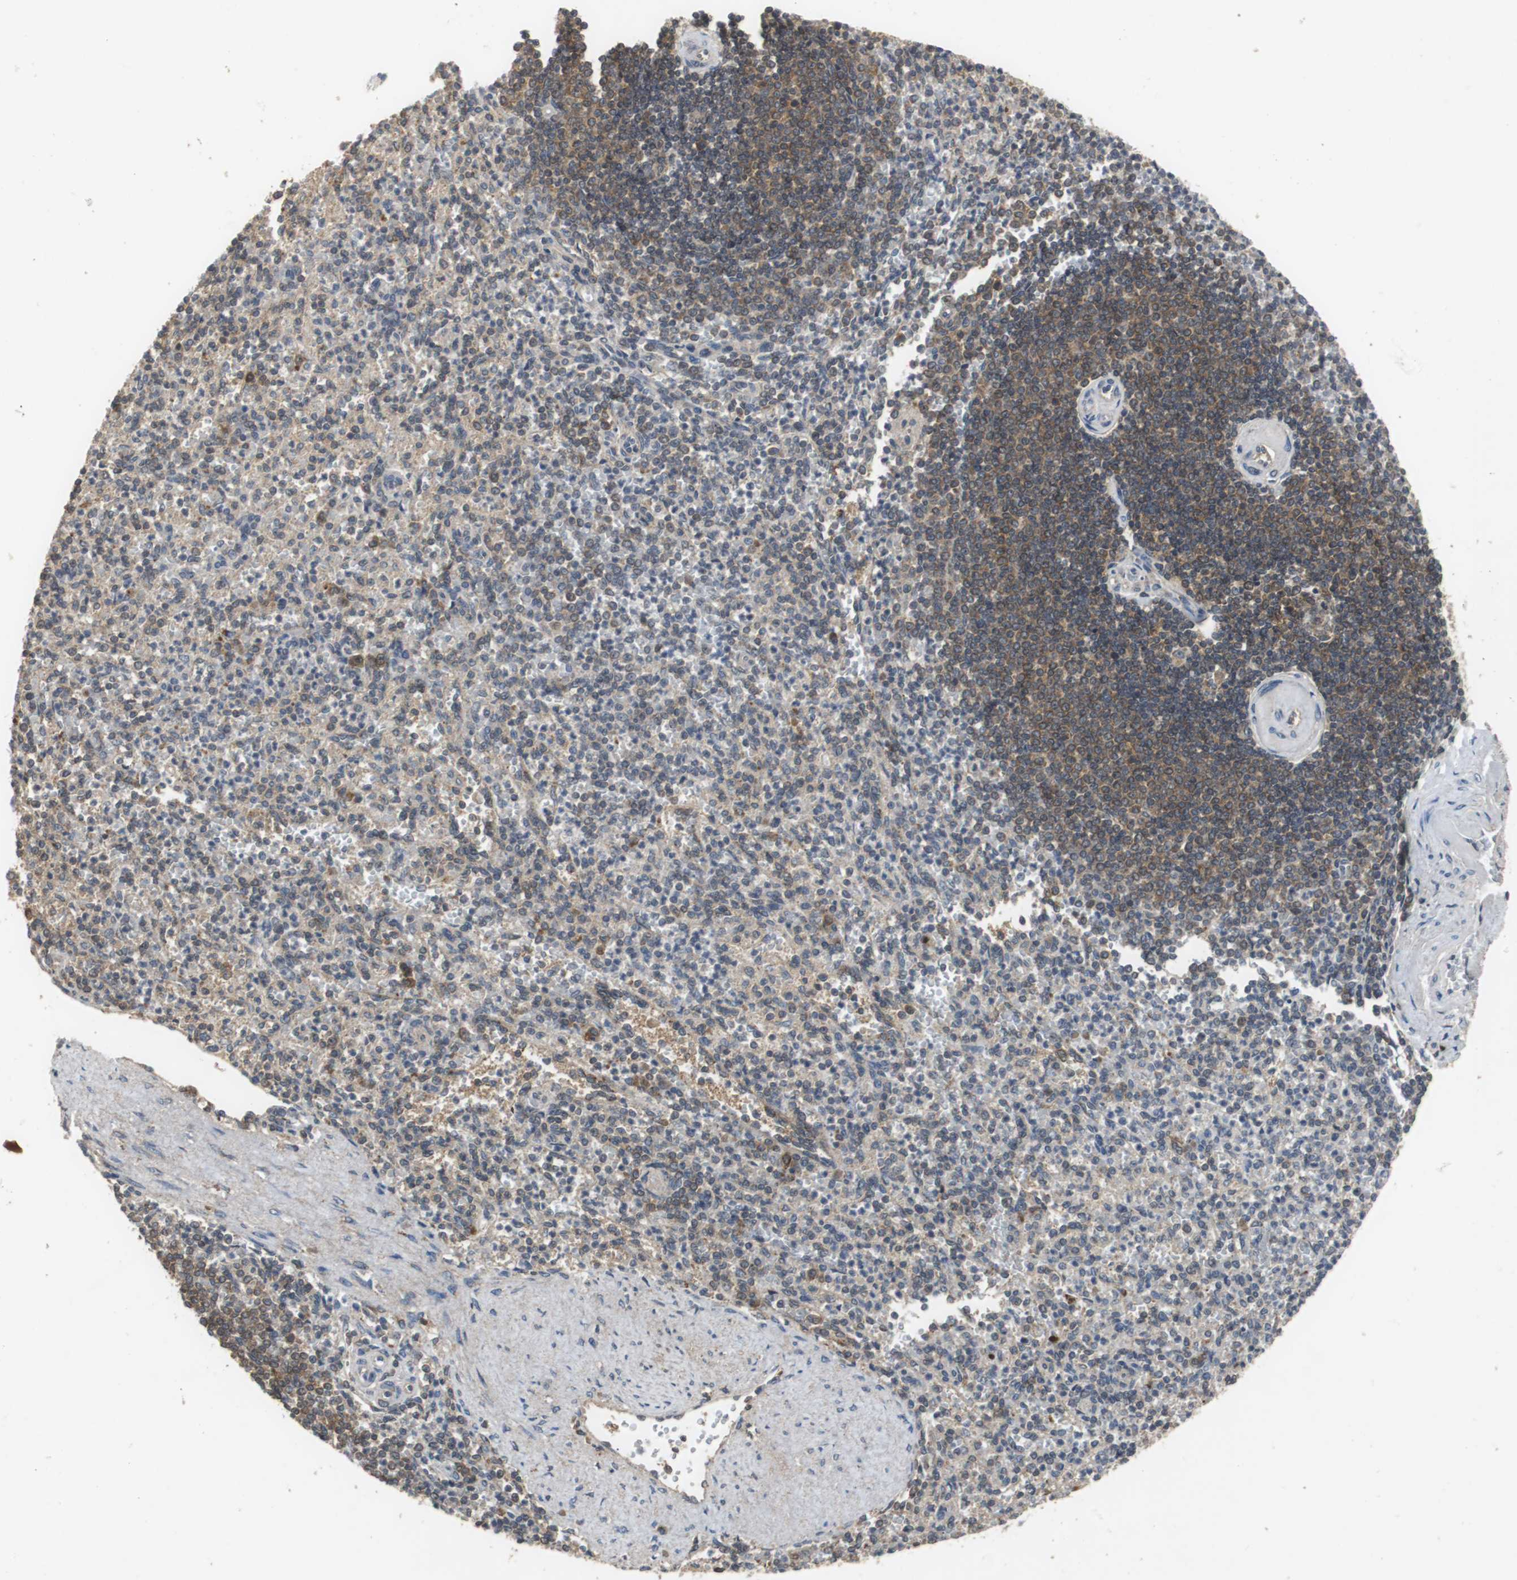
{"staining": {"intensity": "weak", "quantity": "25%-75%", "location": "cytoplasmic/membranous"}, "tissue": "spleen", "cell_type": "Cells in red pulp", "image_type": "normal", "snomed": [{"axis": "morphology", "description": "Normal tissue, NOS"}, {"axis": "topography", "description": "Spleen"}], "caption": "Protein staining reveals weak cytoplasmic/membranous expression in about 25%-75% of cells in red pulp in unremarkable spleen. The staining is performed using DAB brown chromogen to label protein expression. The nuclei are counter-stained blue using hematoxylin.", "gene": "VBP1", "patient": {"sex": "female", "age": 74}}